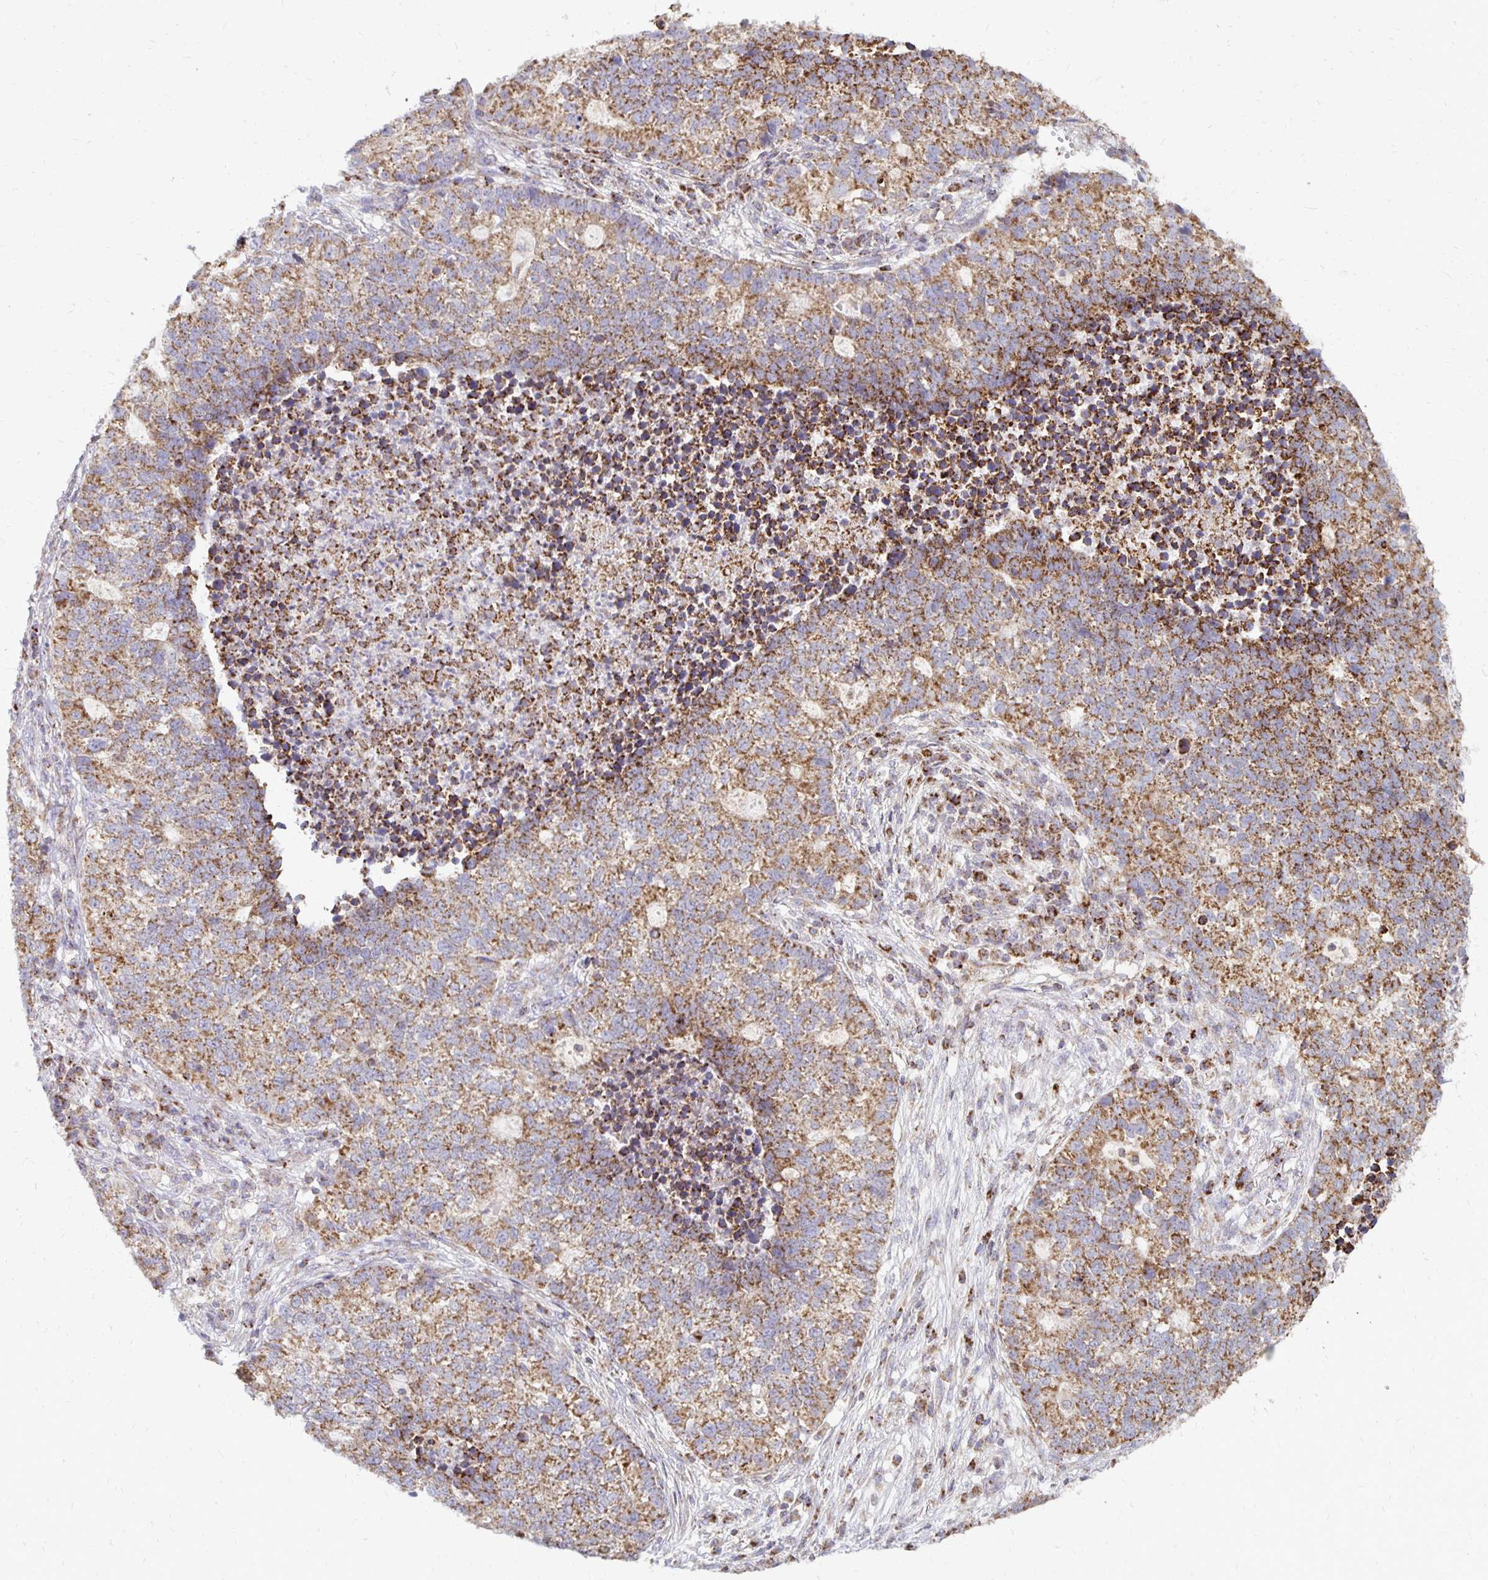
{"staining": {"intensity": "moderate", "quantity": ">75%", "location": "cytoplasmic/membranous"}, "tissue": "lung cancer", "cell_type": "Tumor cells", "image_type": "cancer", "snomed": [{"axis": "morphology", "description": "Adenocarcinoma, NOS"}, {"axis": "topography", "description": "Lung"}], "caption": "About >75% of tumor cells in human lung cancer (adenocarcinoma) exhibit moderate cytoplasmic/membranous protein staining as visualized by brown immunohistochemical staining.", "gene": "IER3", "patient": {"sex": "male", "age": 57}}